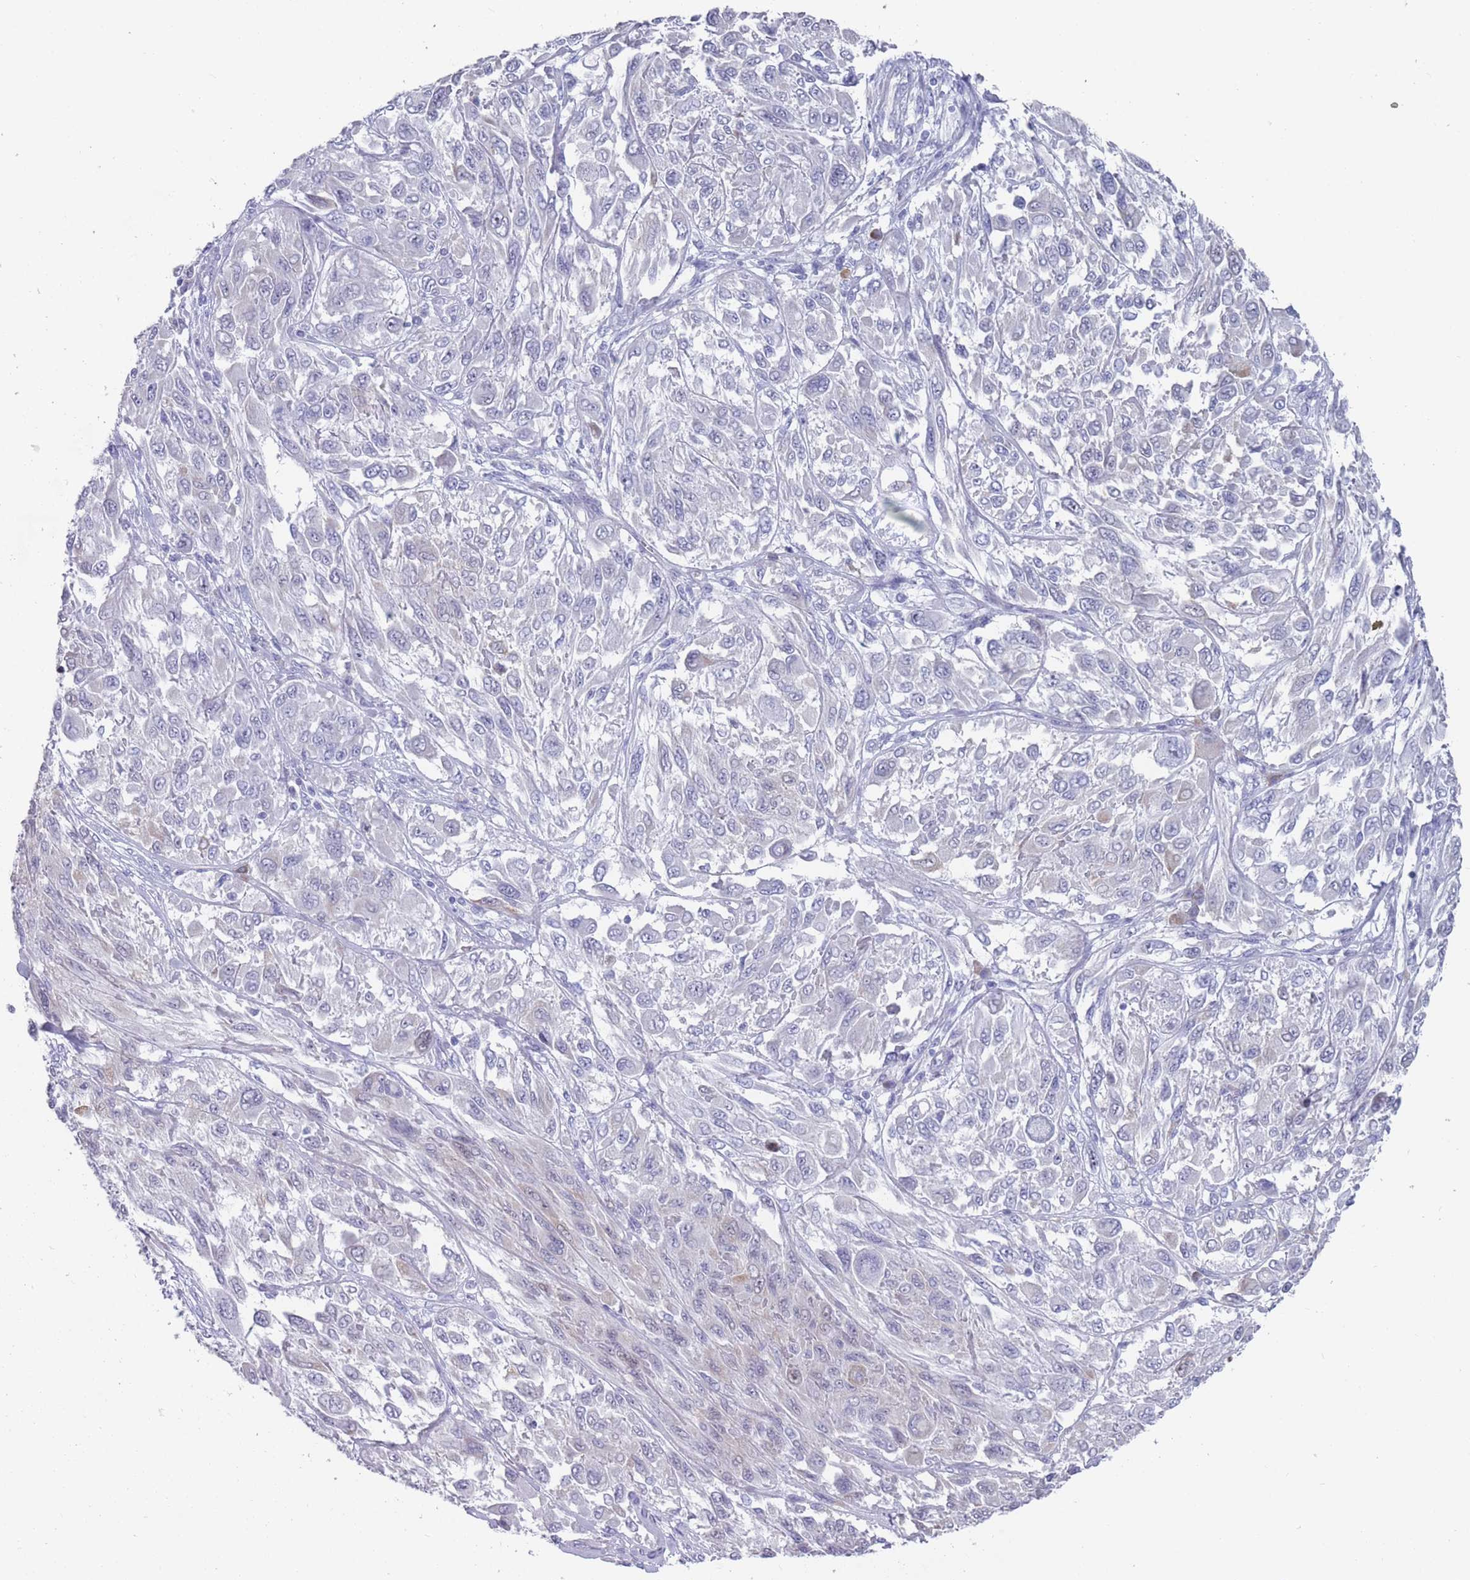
{"staining": {"intensity": "negative", "quantity": "none", "location": "none"}, "tissue": "melanoma", "cell_type": "Tumor cells", "image_type": "cancer", "snomed": [{"axis": "morphology", "description": "Malignant melanoma, NOS"}, {"axis": "topography", "description": "Skin"}], "caption": "A high-resolution image shows immunohistochemistry (IHC) staining of melanoma, which demonstrates no significant expression in tumor cells.", "gene": "ST8SIA5", "patient": {"sex": "female", "age": 91}}